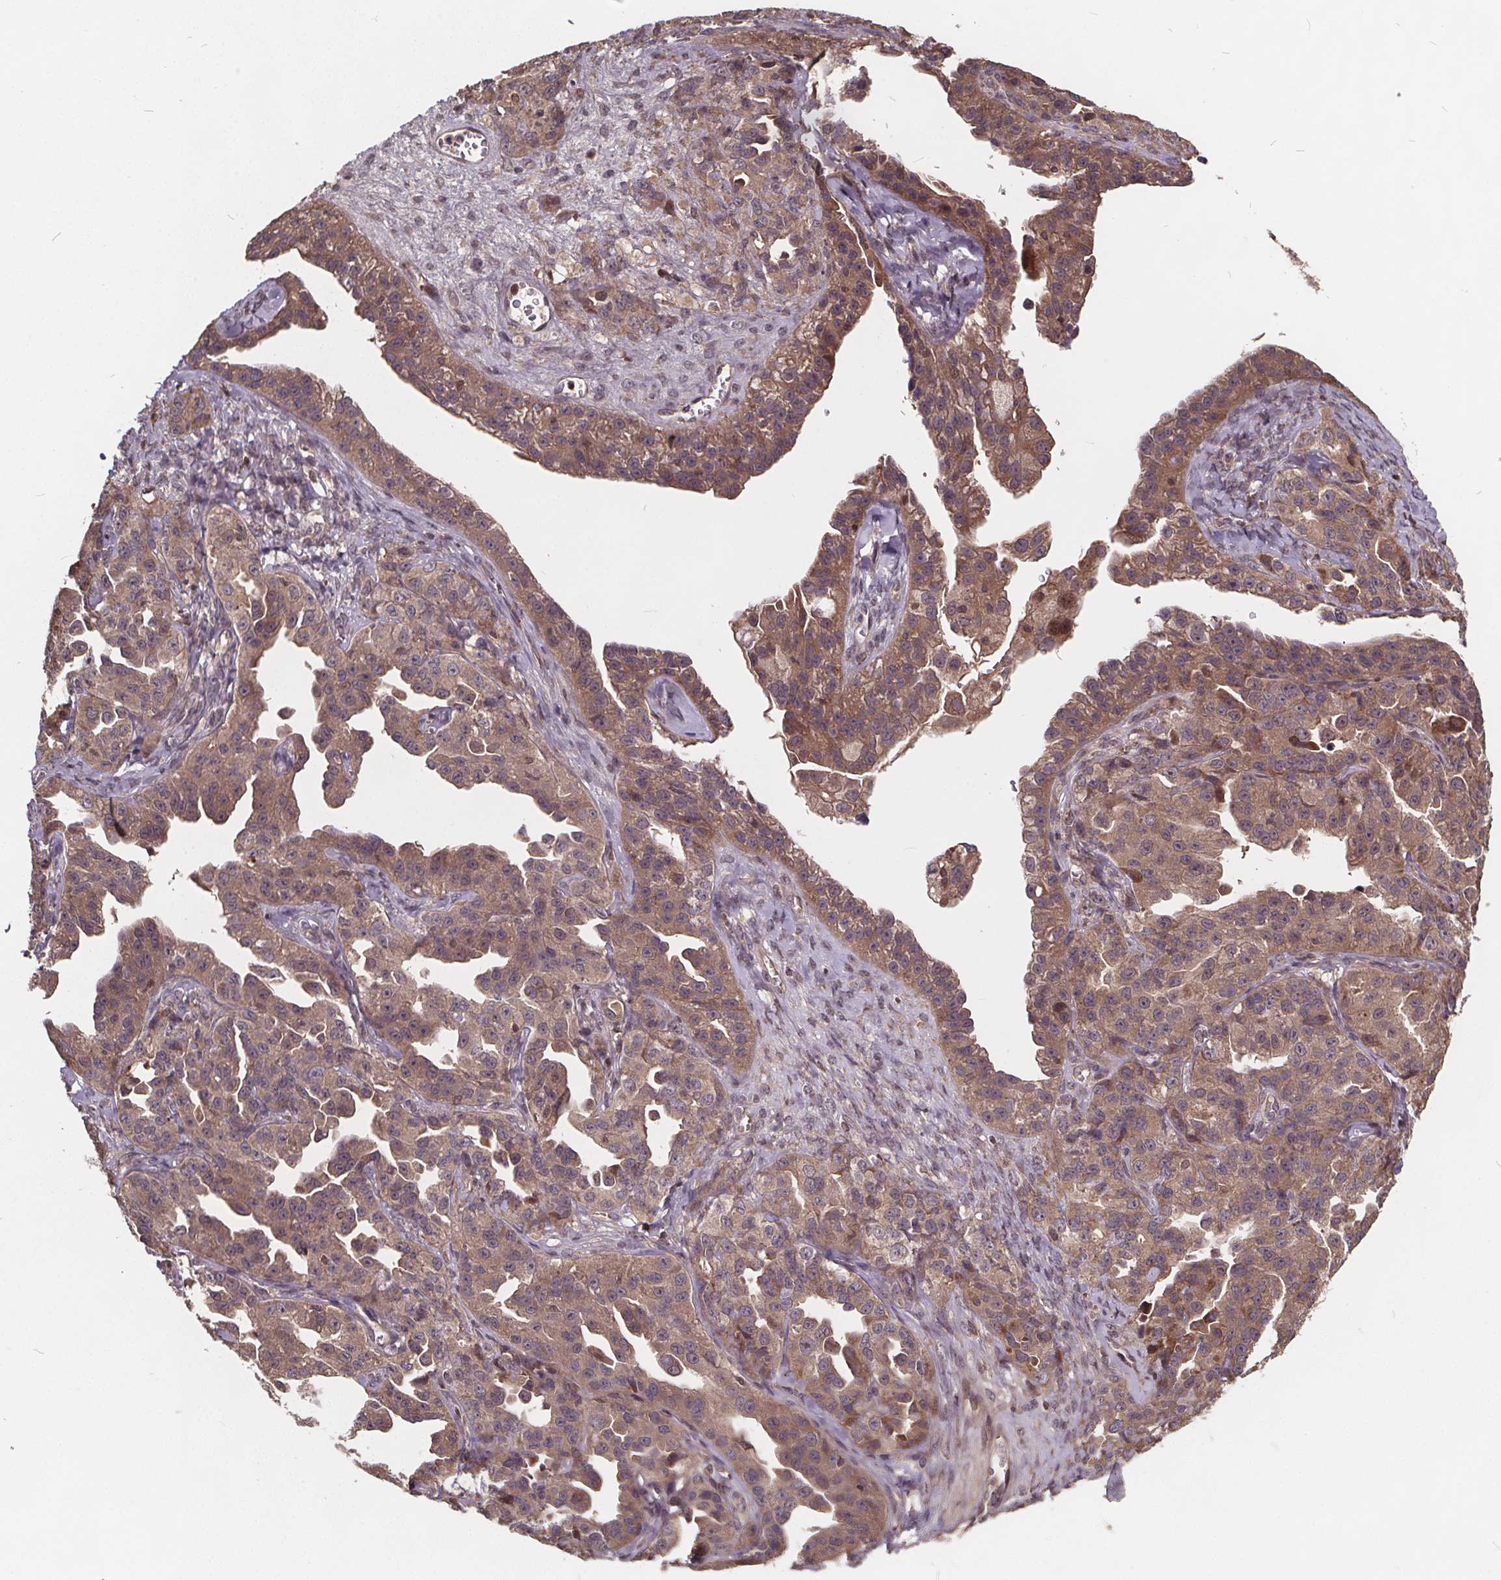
{"staining": {"intensity": "weak", "quantity": "25%-75%", "location": "cytoplasmic/membranous"}, "tissue": "ovarian cancer", "cell_type": "Tumor cells", "image_type": "cancer", "snomed": [{"axis": "morphology", "description": "Cystadenocarcinoma, serous, NOS"}, {"axis": "topography", "description": "Ovary"}], "caption": "A micrograph of ovarian cancer (serous cystadenocarcinoma) stained for a protein displays weak cytoplasmic/membranous brown staining in tumor cells. (DAB (3,3'-diaminobenzidine) IHC with brightfield microscopy, high magnification).", "gene": "USP9X", "patient": {"sex": "female", "age": 75}}